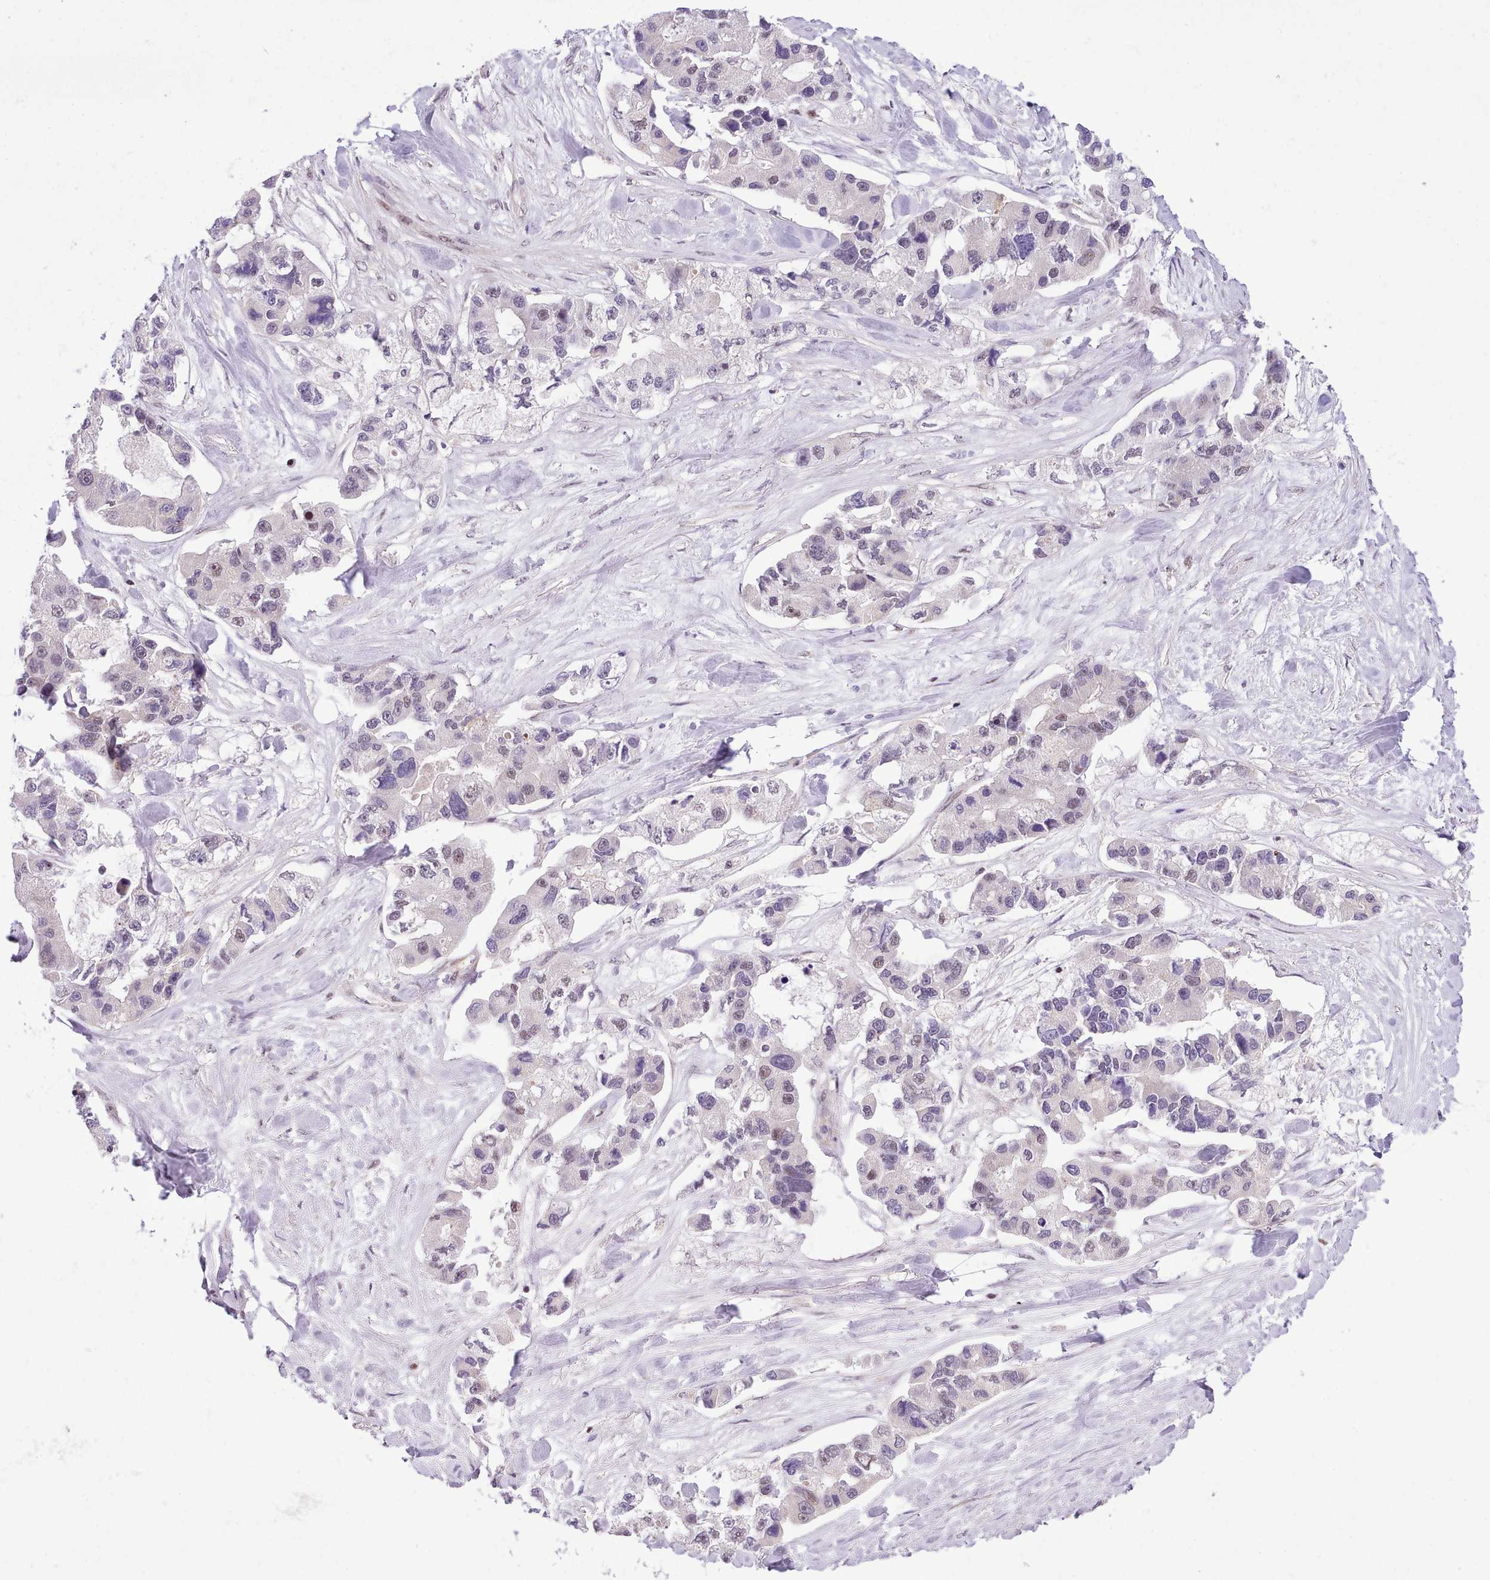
{"staining": {"intensity": "weak", "quantity": "<25%", "location": "nuclear"}, "tissue": "lung cancer", "cell_type": "Tumor cells", "image_type": "cancer", "snomed": [{"axis": "morphology", "description": "Adenocarcinoma, NOS"}, {"axis": "topography", "description": "Lung"}], "caption": "This is an immunohistochemistry (IHC) micrograph of human adenocarcinoma (lung). There is no staining in tumor cells.", "gene": "HOXB7", "patient": {"sex": "female", "age": 54}}